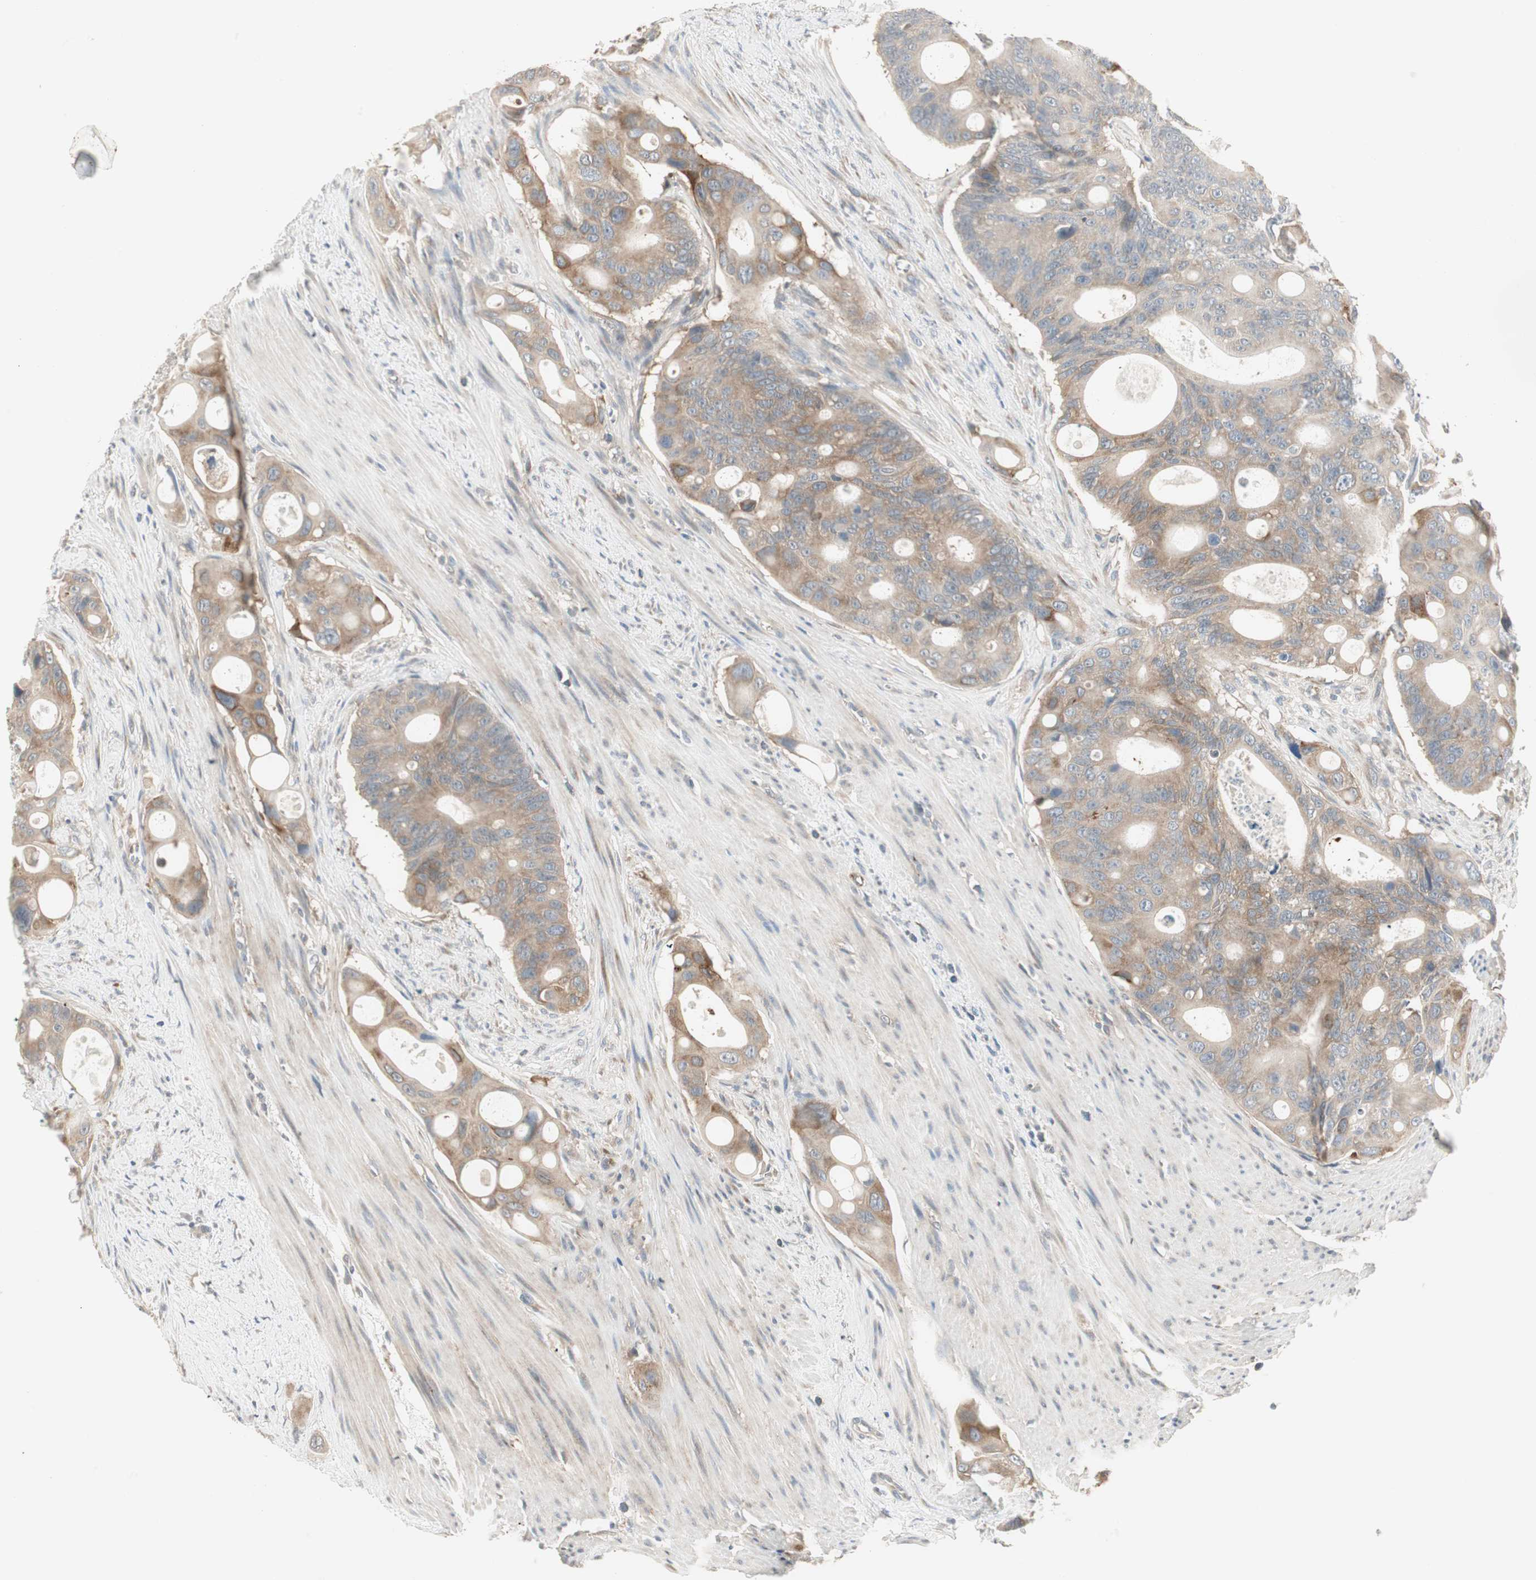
{"staining": {"intensity": "moderate", "quantity": ">75%", "location": "cytoplasmic/membranous"}, "tissue": "colorectal cancer", "cell_type": "Tumor cells", "image_type": "cancer", "snomed": [{"axis": "morphology", "description": "Adenocarcinoma, NOS"}, {"axis": "topography", "description": "Colon"}], "caption": "Immunohistochemistry (IHC) histopathology image of human colorectal cancer (adenocarcinoma) stained for a protein (brown), which reveals medium levels of moderate cytoplasmic/membranous positivity in approximately >75% of tumor cells.", "gene": "ZFP36", "patient": {"sex": "female", "age": 57}}